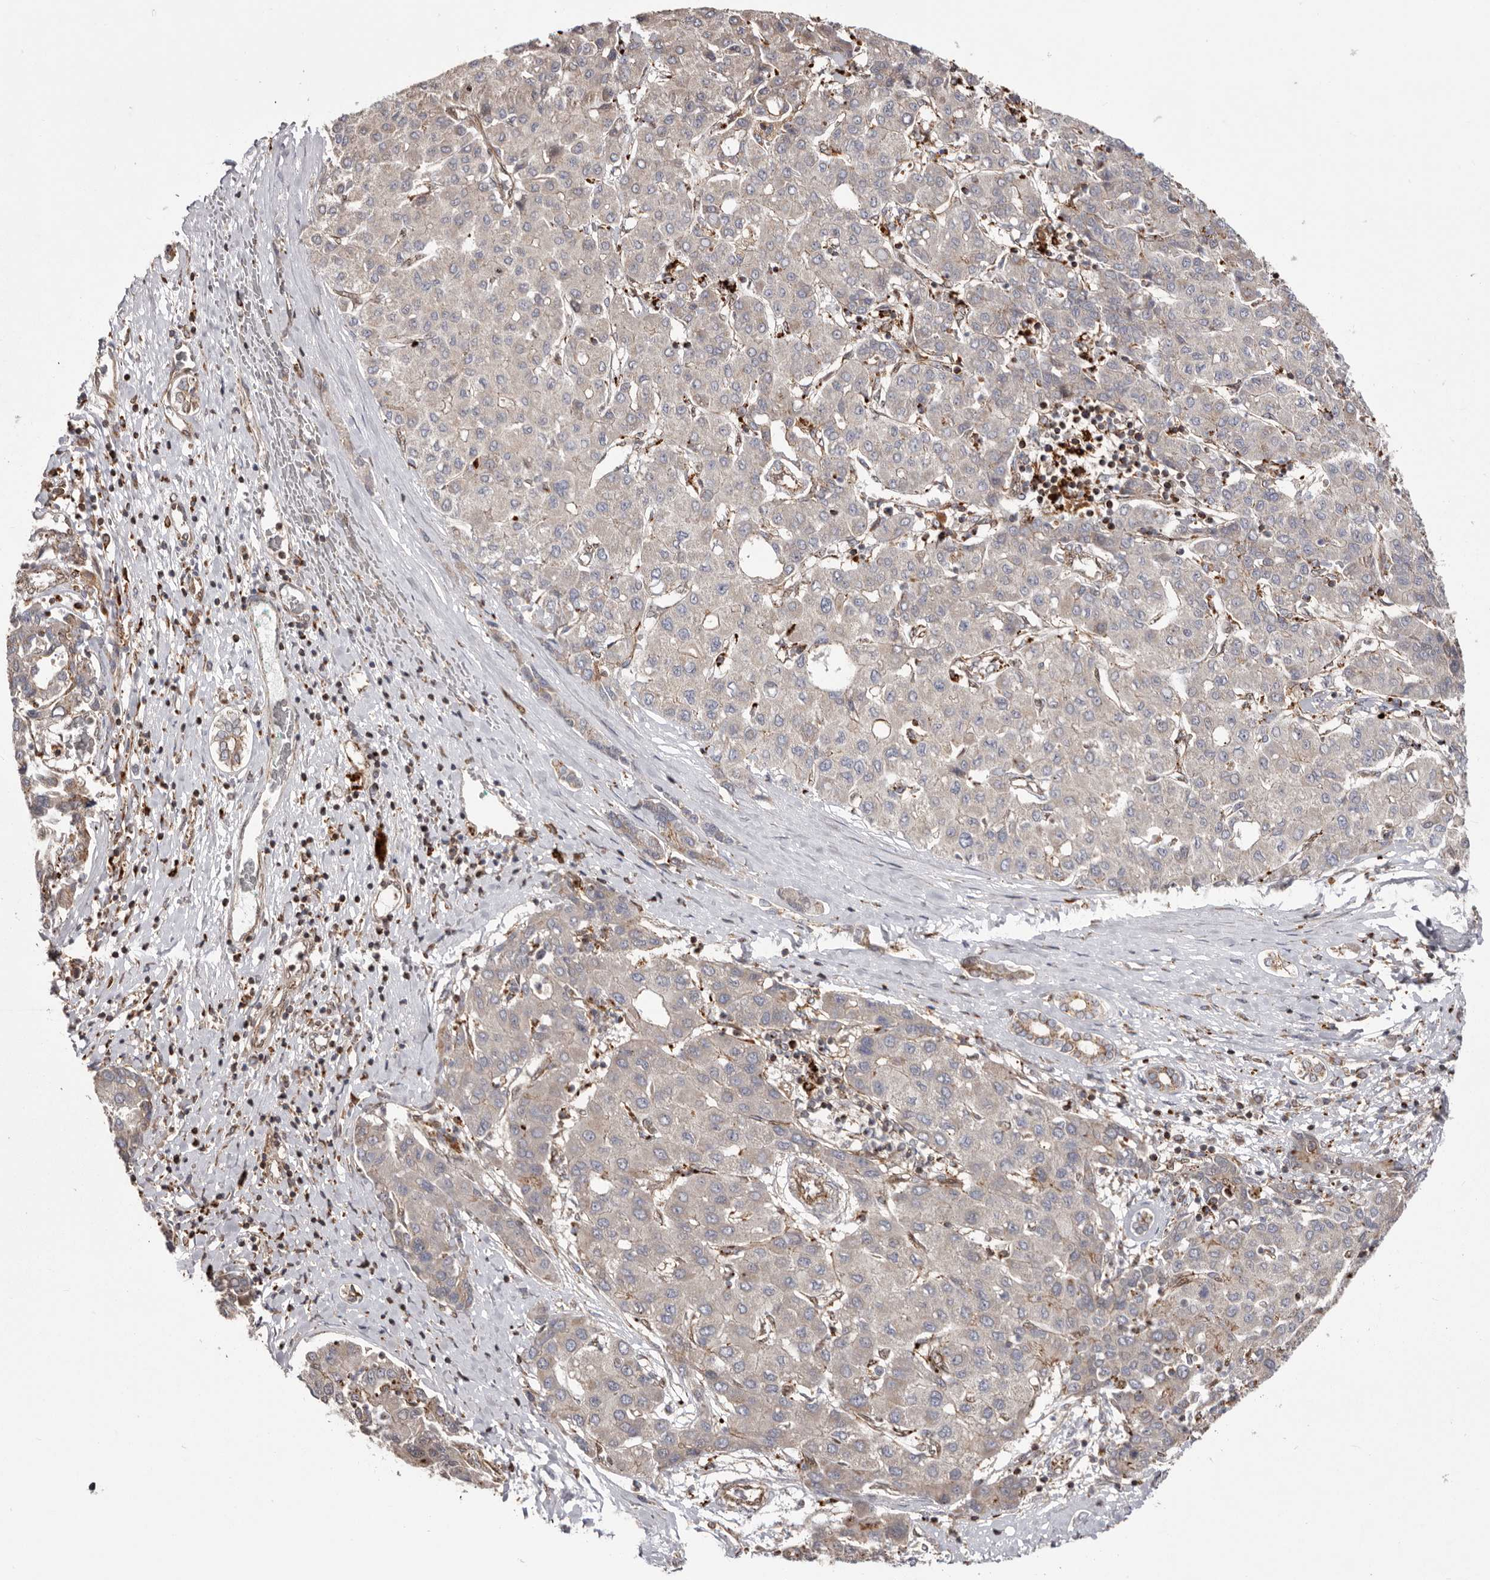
{"staining": {"intensity": "weak", "quantity": "<25%", "location": "cytoplasmic/membranous"}, "tissue": "liver cancer", "cell_type": "Tumor cells", "image_type": "cancer", "snomed": [{"axis": "morphology", "description": "Carcinoma, Hepatocellular, NOS"}, {"axis": "topography", "description": "Liver"}], "caption": "Immunohistochemistry (IHC) image of neoplastic tissue: human hepatocellular carcinoma (liver) stained with DAB displays no significant protein staining in tumor cells.", "gene": "NUP43", "patient": {"sex": "male", "age": 65}}